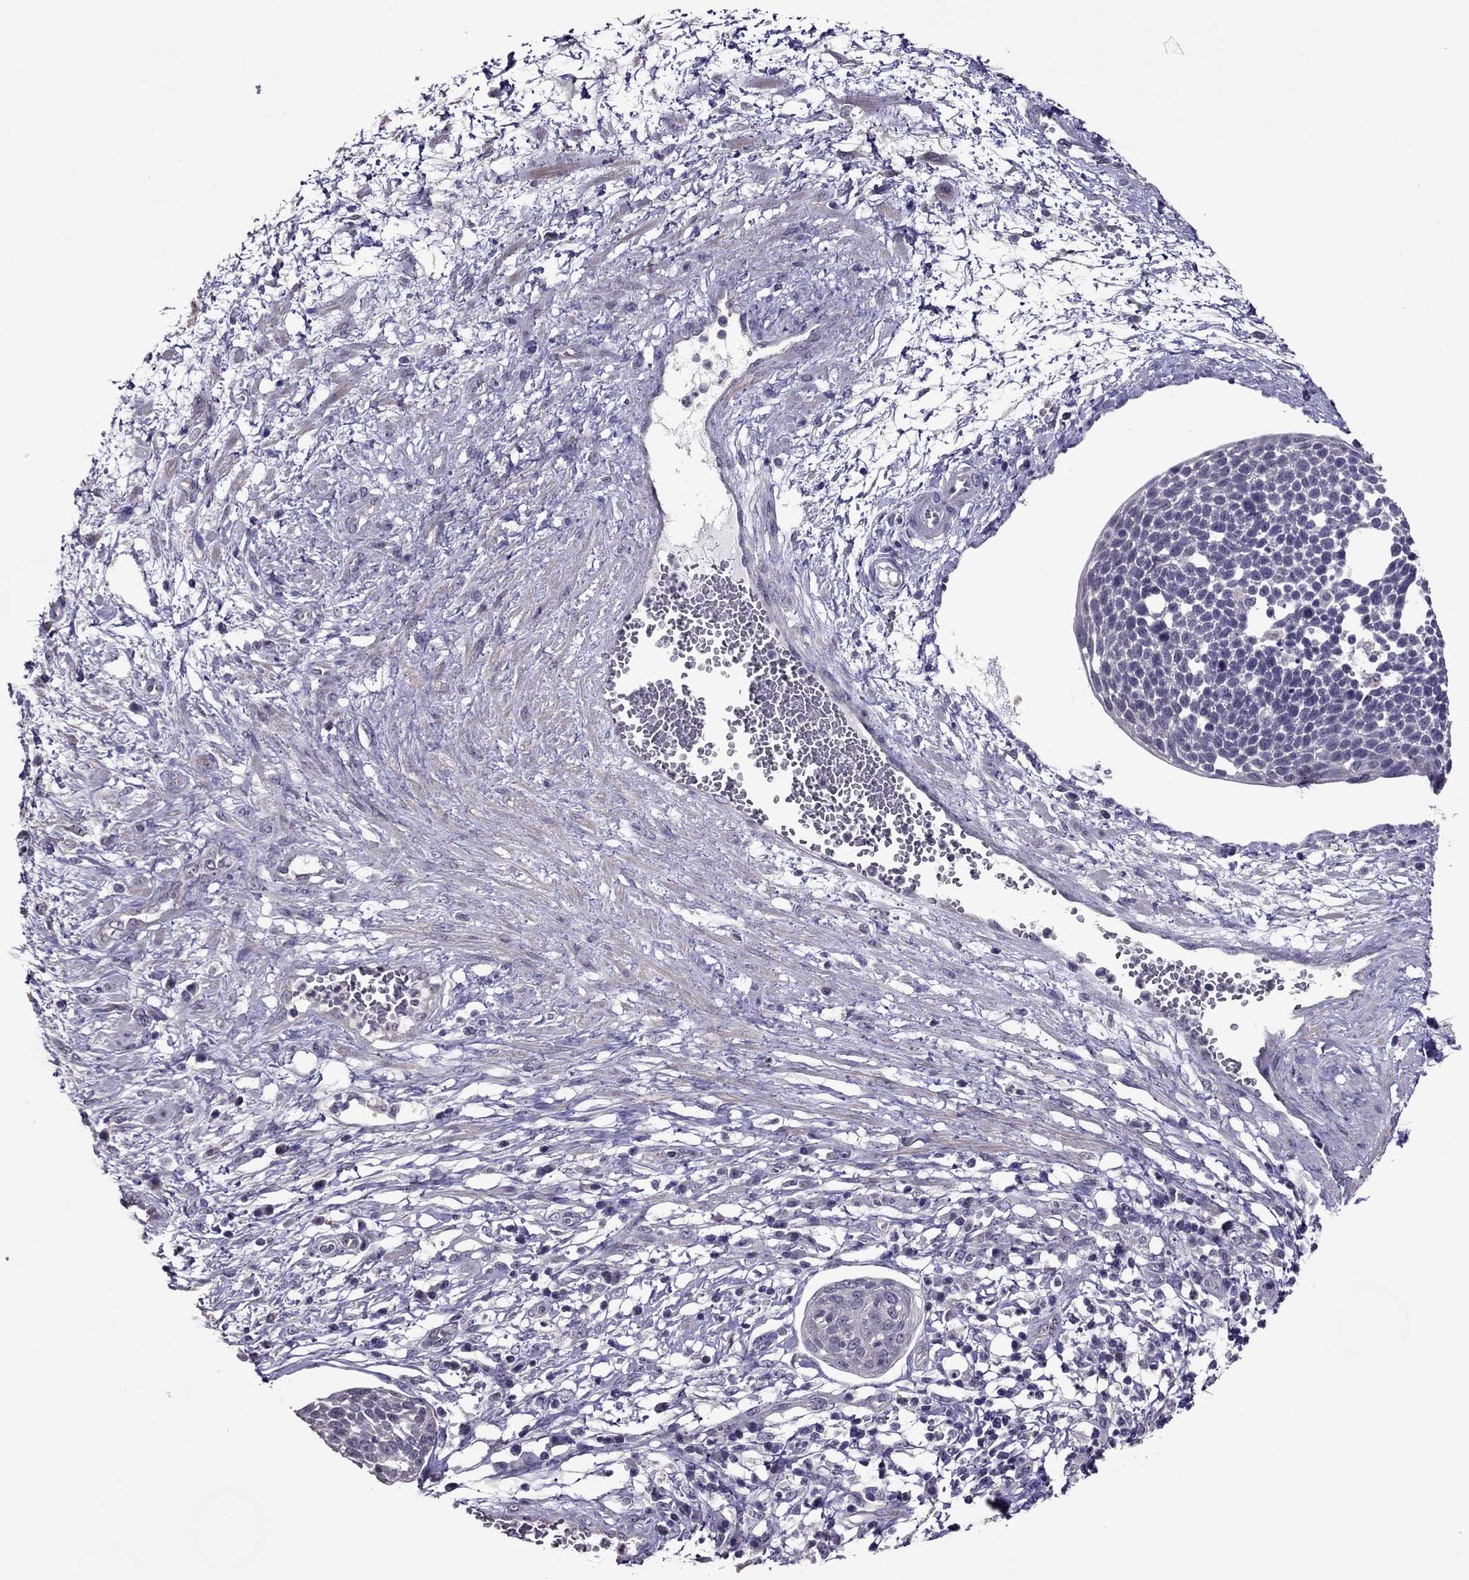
{"staining": {"intensity": "negative", "quantity": "none", "location": "none"}, "tissue": "cervical cancer", "cell_type": "Tumor cells", "image_type": "cancer", "snomed": [{"axis": "morphology", "description": "Squamous cell carcinoma, NOS"}, {"axis": "topography", "description": "Cervix"}], "caption": "The micrograph exhibits no significant positivity in tumor cells of cervical squamous cell carcinoma.", "gene": "LRRC46", "patient": {"sex": "female", "age": 34}}